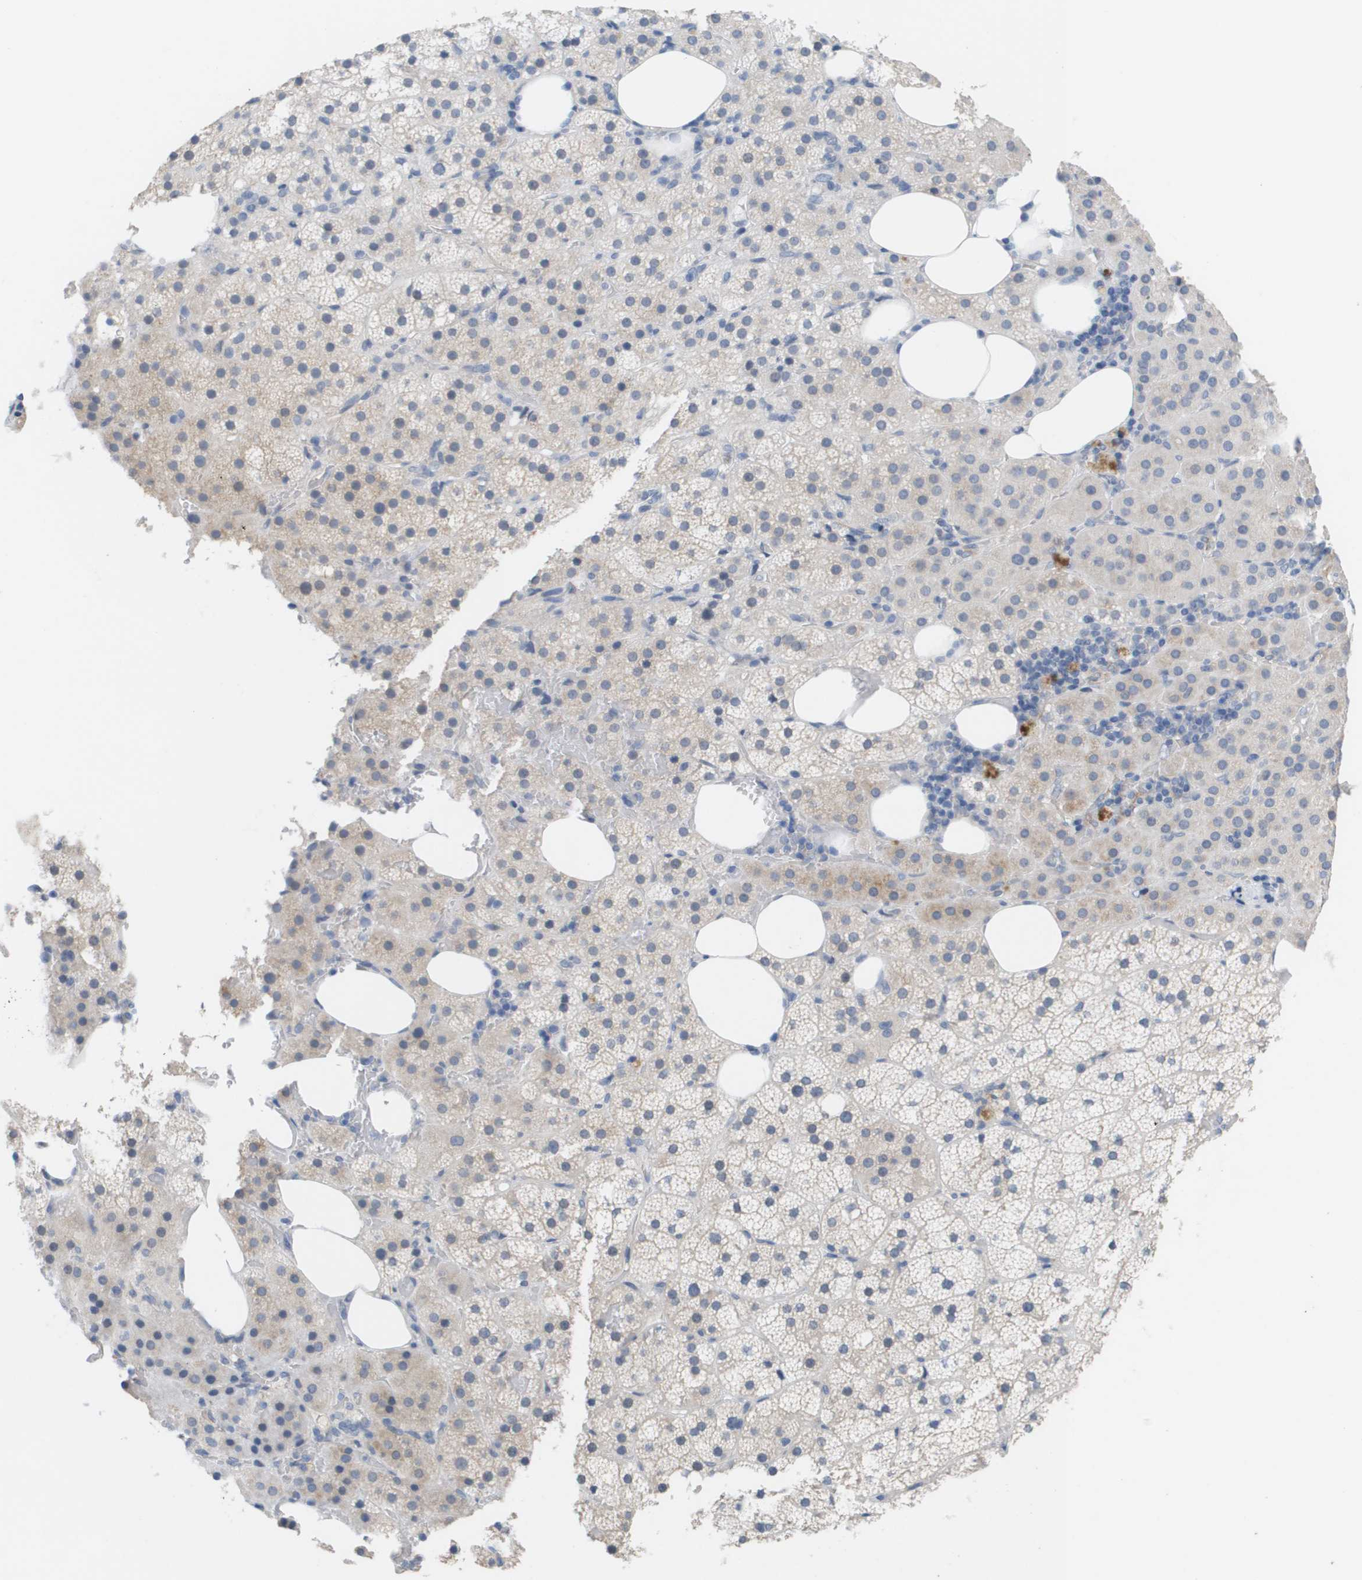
{"staining": {"intensity": "weak", "quantity": "<25%", "location": "cytoplasmic/membranous"}, "tissue": "adrenal gland", "cell_type": "Glandular cells", "image_type": "normal", "snomed": [{"axis": "morphology", "description": "Normal tissue, NOS"}, {"axis": "topography", "description": "Adrenal gland"}], "caption": "Histopathology image shows no significant protein positivity in glandular cells of benign adrenal gland. (DAB (3,3'-diaminobenzidine) immunohistochemistry (IHC), high magnification).", "gene": "ANGPT2", "patient": {"sex": "female", "age": 59}}